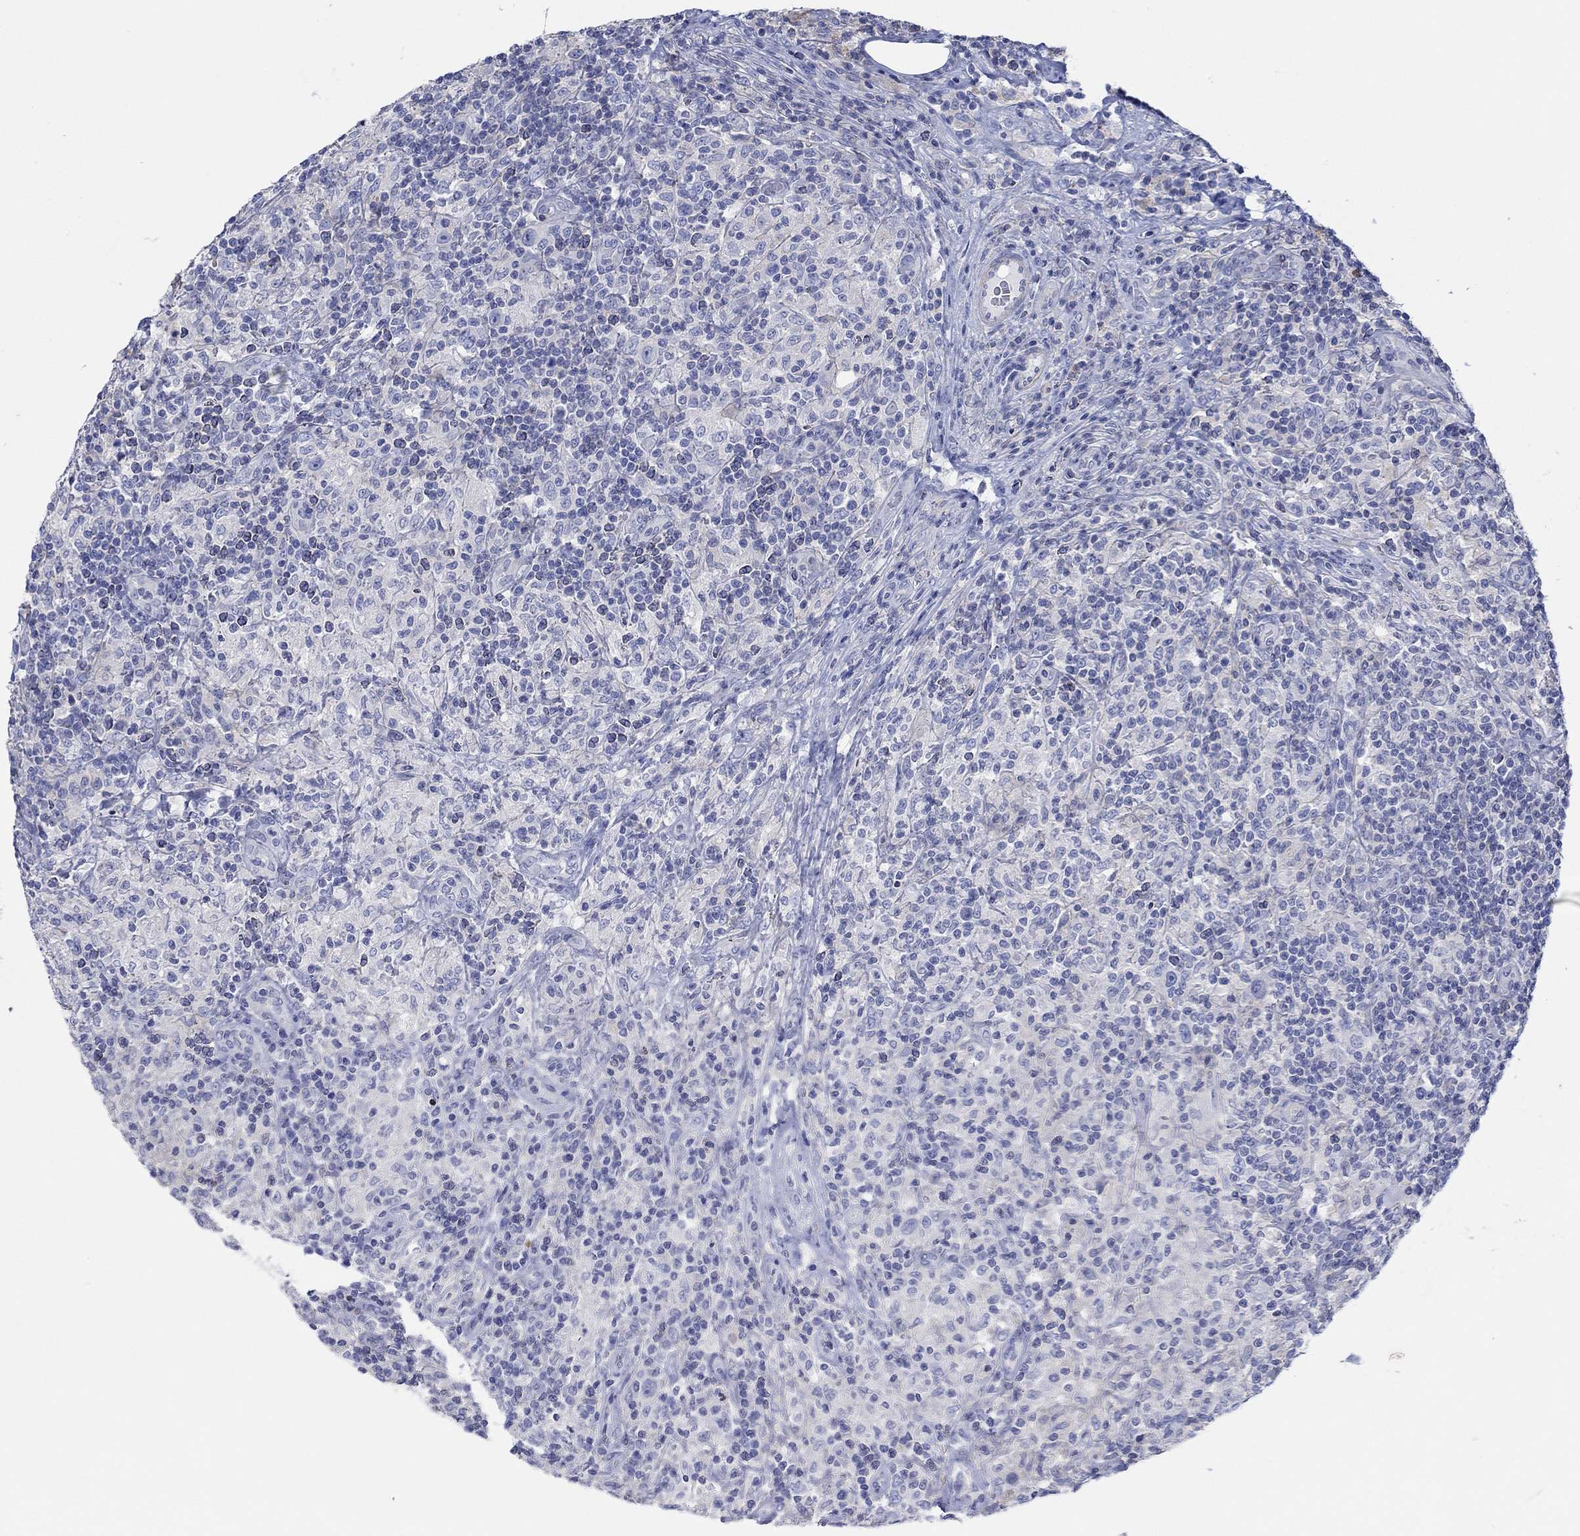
{"staining": {"intensity": "negative", "quantity": "none", "location": "none"}, "tissue": "lymphoma", "cell_type": "Tumor cells", "image_type": "cancer", "snomed": [{"axis": "morphology", "description": "Hodgkin's disease, NOS"}, {"axis": "topography", "description": "Lymph node"}], "caption": "A histopathology image of human lymphoma is negative for staining in tumor cells. The staining was performed using DAB (3,3'-diaminobenzidine) to visualize the protein expression in brown, while the nuclei were stained in blue with hematoxylin (Magnification: 20x).", "gene": "PPIL6", "patient": {"sex": "male", "age": 70}}